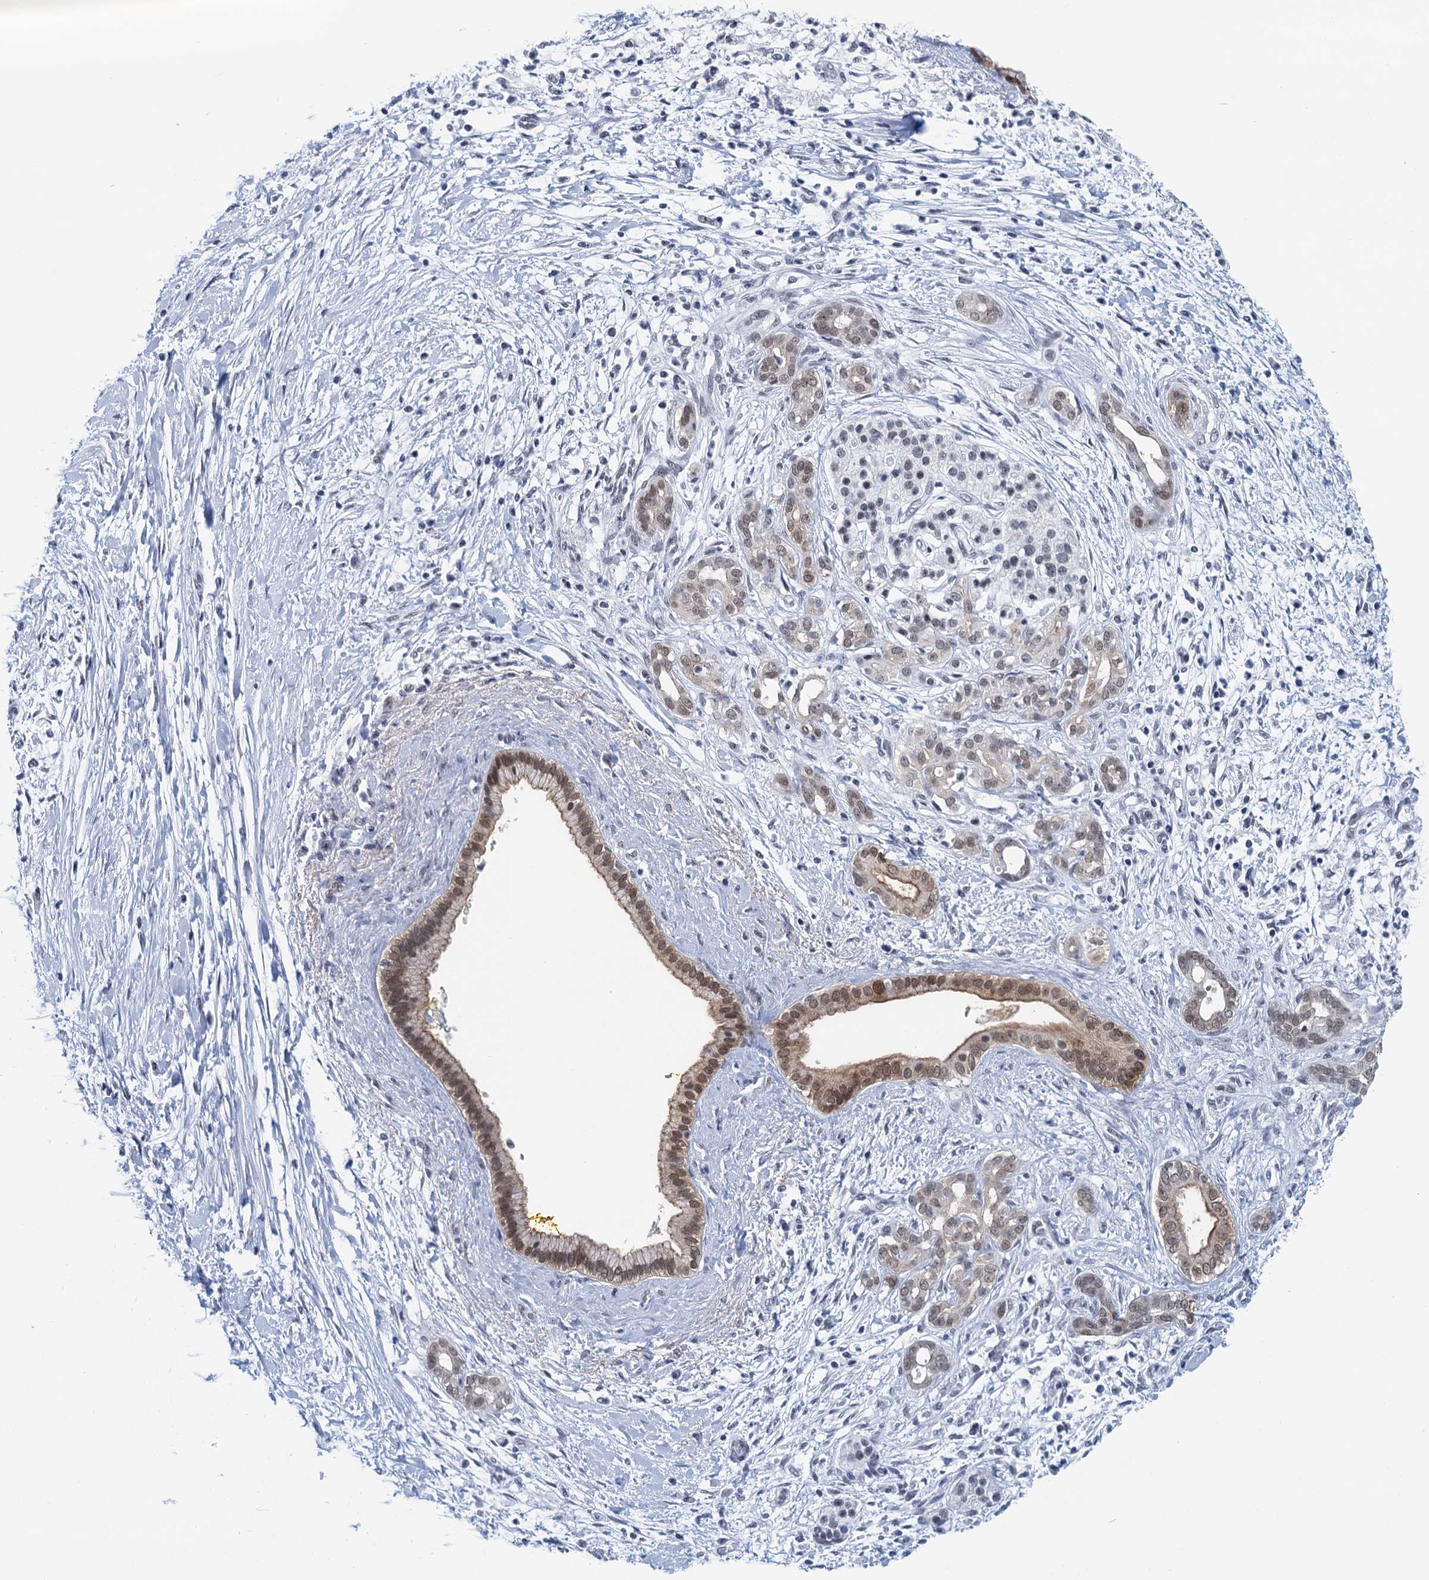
{"staining": {"intensity": "moderate", "quantity": "25%-75%", "location": "cytoplasmic/membranous,nuclear"}, "tissue": "pancreatic cancer", "cell_type": "Tumor cells", "image_type": "cancer", "snomed": [{"axis": "morphology", "description": "Adenocarcinoma, NOS"}, {"axis": "topography", "description": "Pancreas"}], "caption": "Brown immunohistochemical staining in human pancreatic adenocarcinoma exhibits moderate cytoplasmic/membranous and nuclear expression in approximately 25%-75% of tumor cells.", "gene": "EPS8L1", "patient": {"sex": "male", "age": 58}}